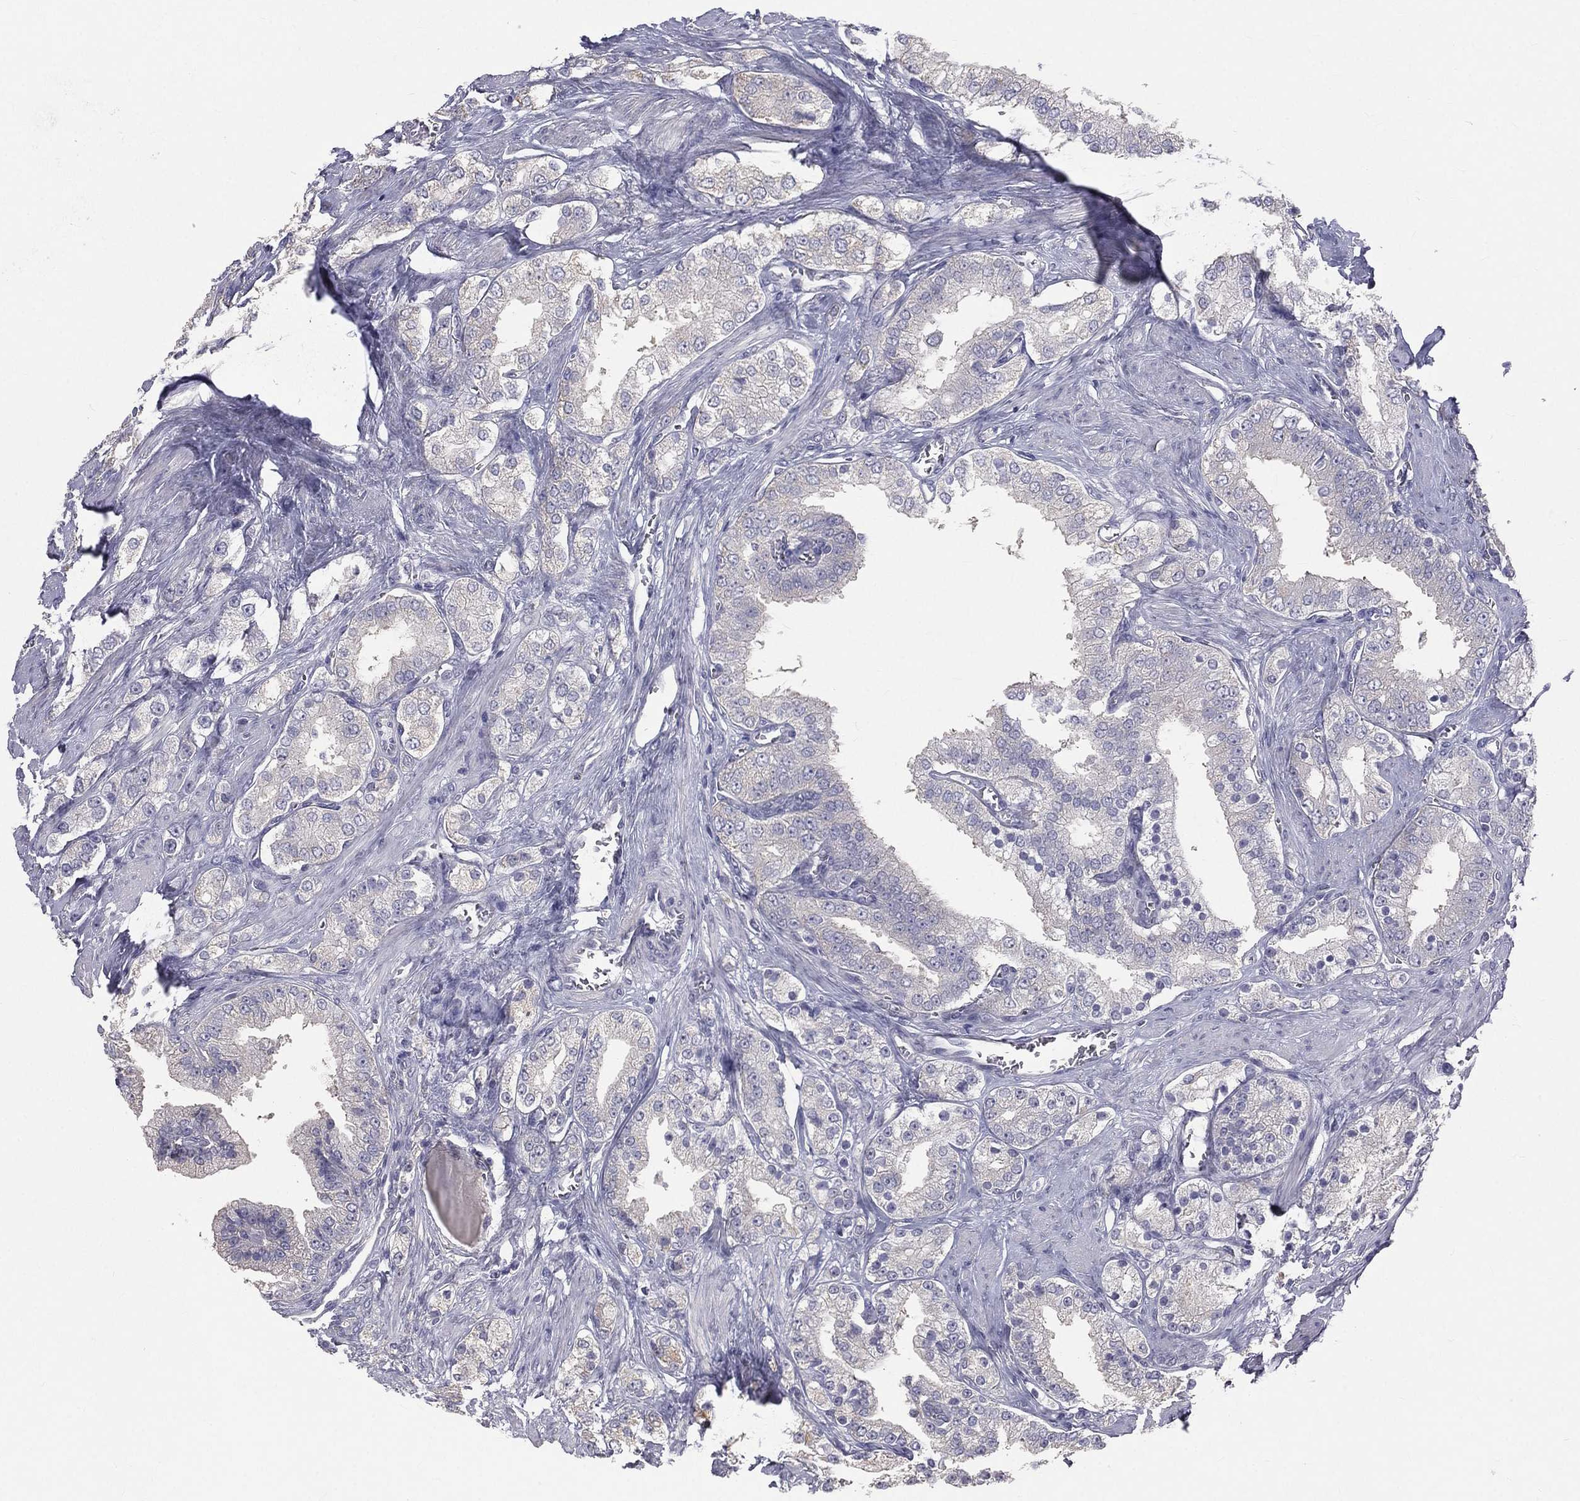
{"staining": {"intensity": "negative", "quantity": "none", "location": "none"}, "tissue": "prostate cancer", "cell_type": "Tumor cells", "image_type": "cancer", "snomed": [{"axis": "morphology", "description": "Adenocarcinoma, NOS"}, {"axis": "topography", "description": "Prostate and seminal vesicle, NOS"}, {"axis": "topography", "description": "Prostate"}], "caption": "Immunohistochemistry photomicrograph of neoplastic tissue: prostate cancer (adenocarcinoma) stained with DAB (3,3'-diaminobenzidine) demonstrates no significant protein staining in tumor cells. (DAB (3,3'-diaminobenzidine) IHC, high magnification).", "gene": "MUC13", "patient": {"sex": "male", "age": 67}}